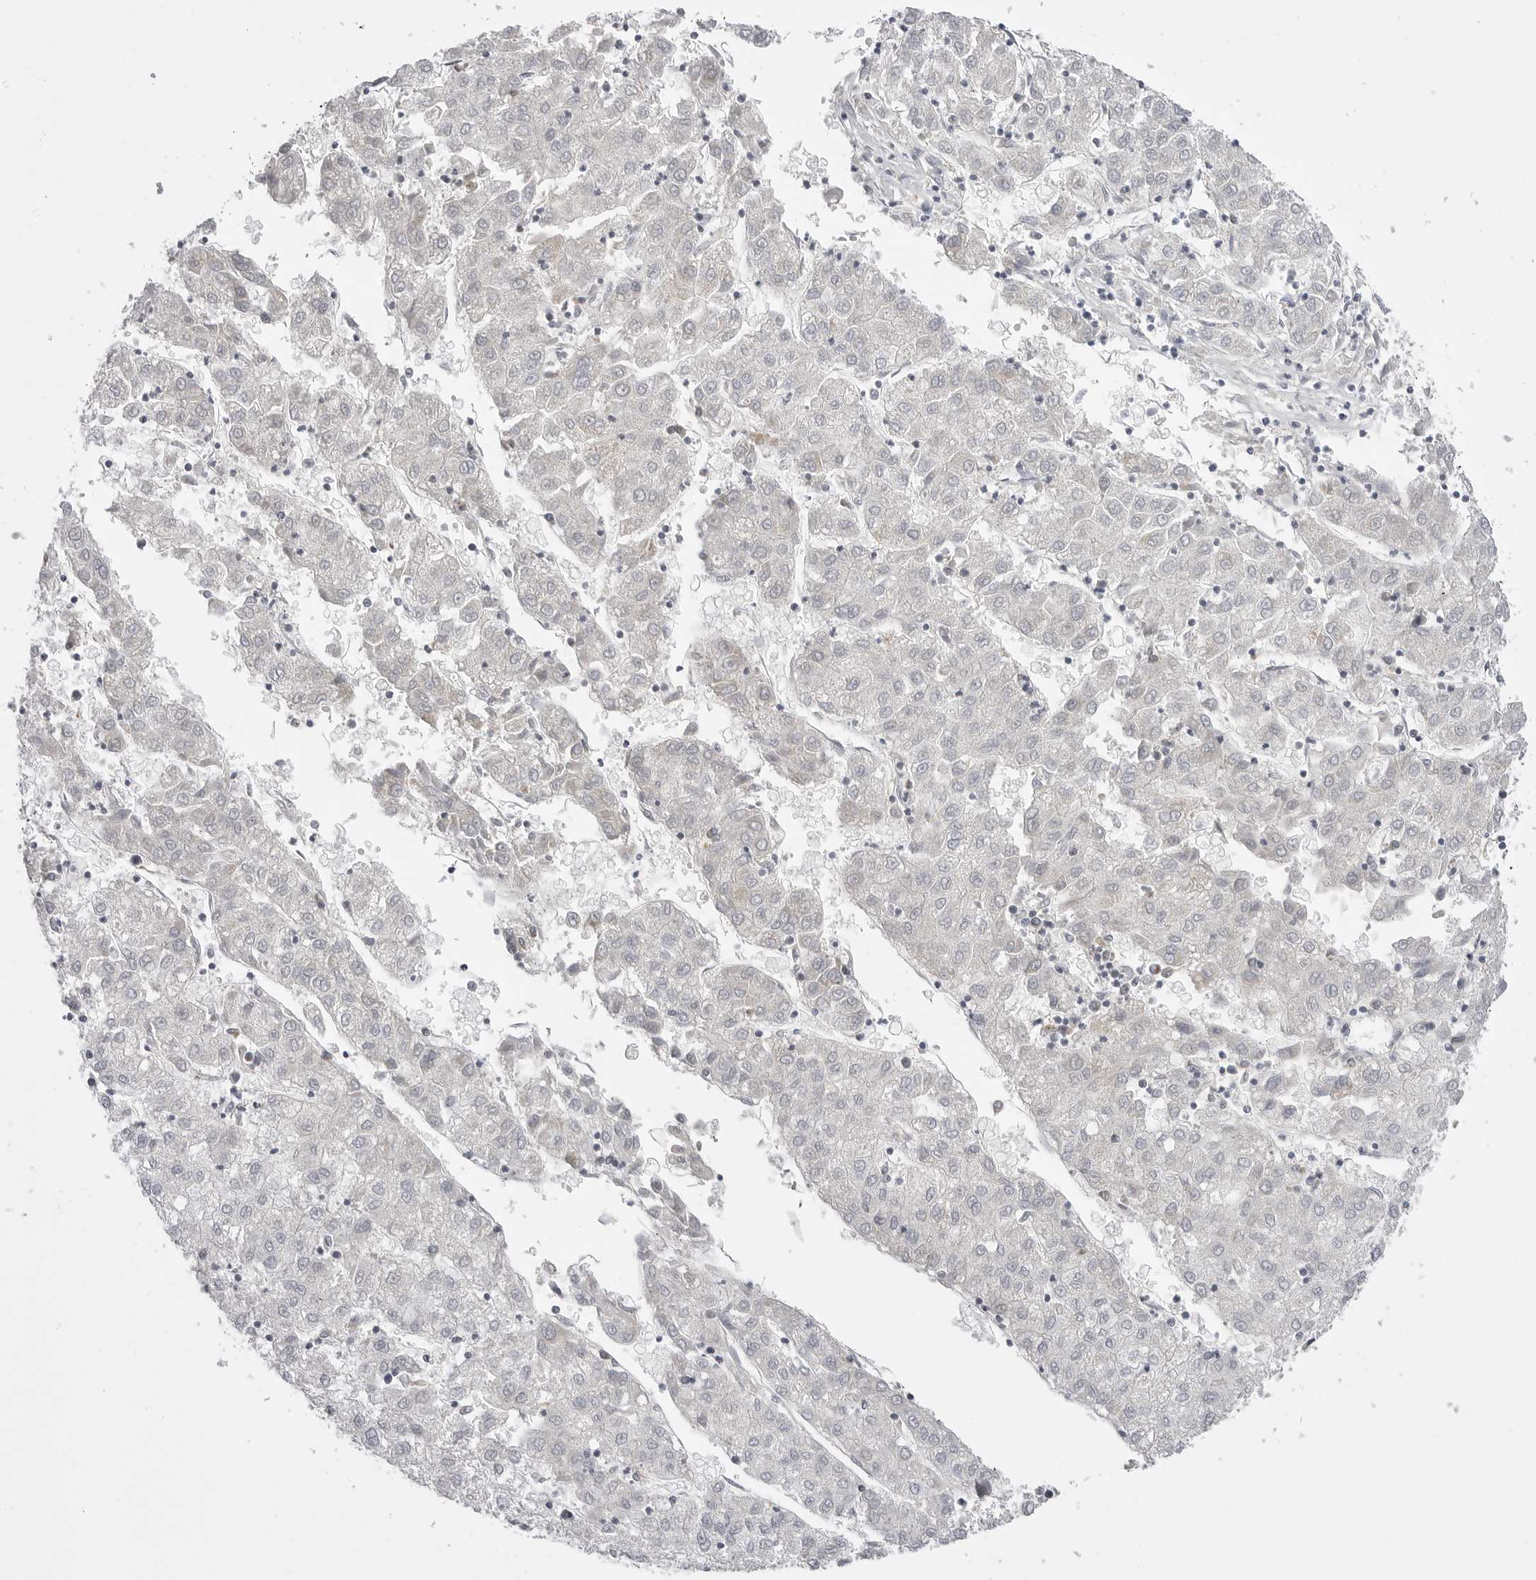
{"staining": {"intensity": "negative", "quantity": "none", "location": "none"}, "tissue": "liver cancer", "cell_type": "Tumor cells", "image_type": "cancer", "snomed": [{"axis": "morphology", "description": "Carcinoma, Hepatocellular, NOS"}, {"axis": "topography", "description": "Liver"}], "caption": "Tumor cells show no significant expression in liver hepatocellular carcinoma.", "gene": "TUFM", "patient": {"sex": "male", "age": 72}}